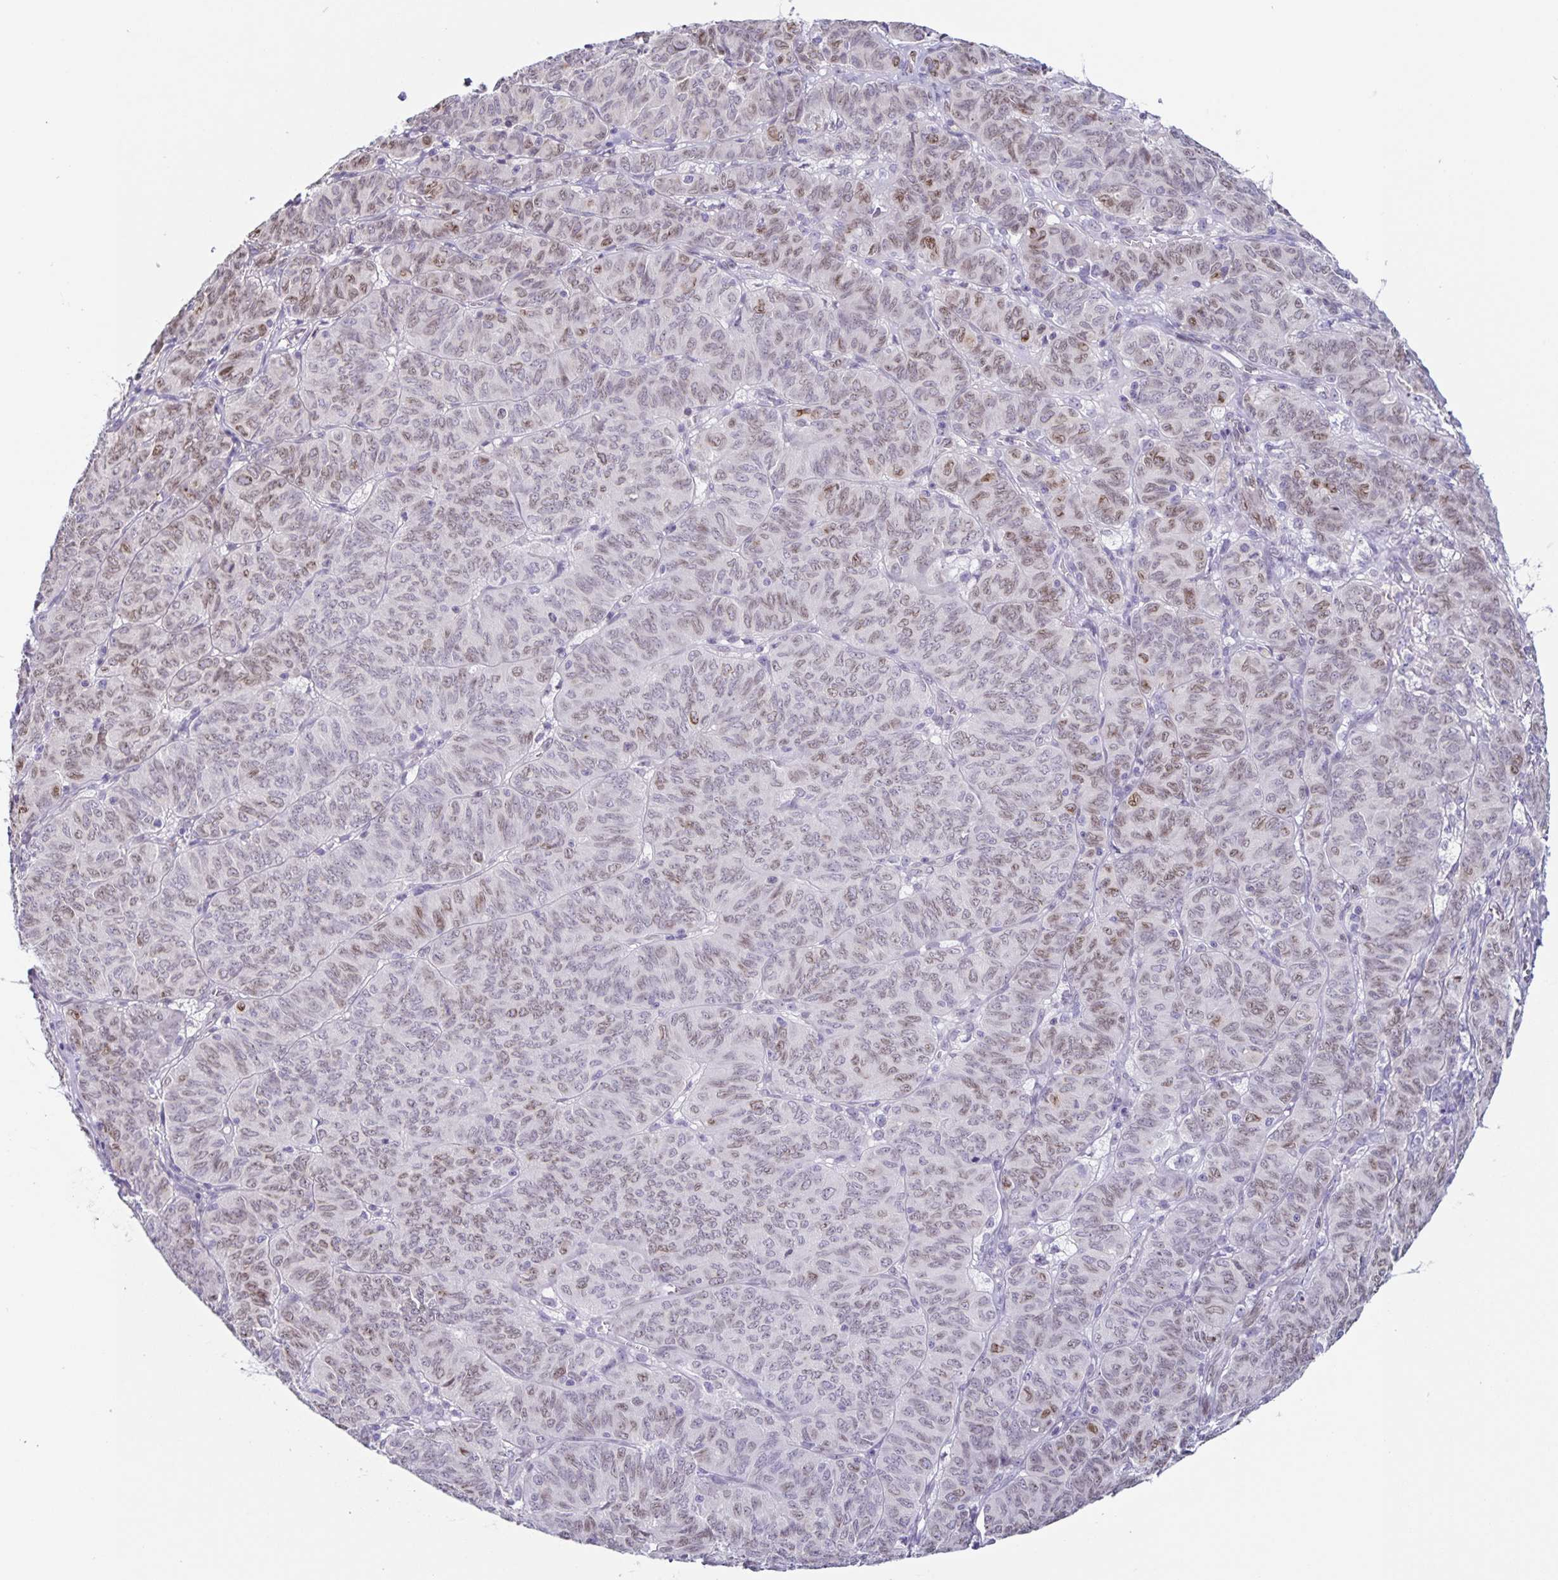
{"staining": {"intensity": "moderate", "quantity": "25%-75%", "location": "cytoplasmic/membranous,nuclear"}, "tissue": "ovarian cancer", "cell_type": "Tumor cells", "image_type": "cancer", "snomed": [{"axis": "morphology", "description": "Carcinoma, endometroid"}, {"axis": "topography", "description": "Ovary"}], "caption": "The micrograph exhibits a brown stain indicating the presence of a protein in the cytoplasmic/membranous and nuclear of tumor cells in ovarian cancer. (DAB = brown stain, brightfield microscopy at high magnification).", "gene": "SYNE2", "patient": {"sex": "female", "age": 80}}